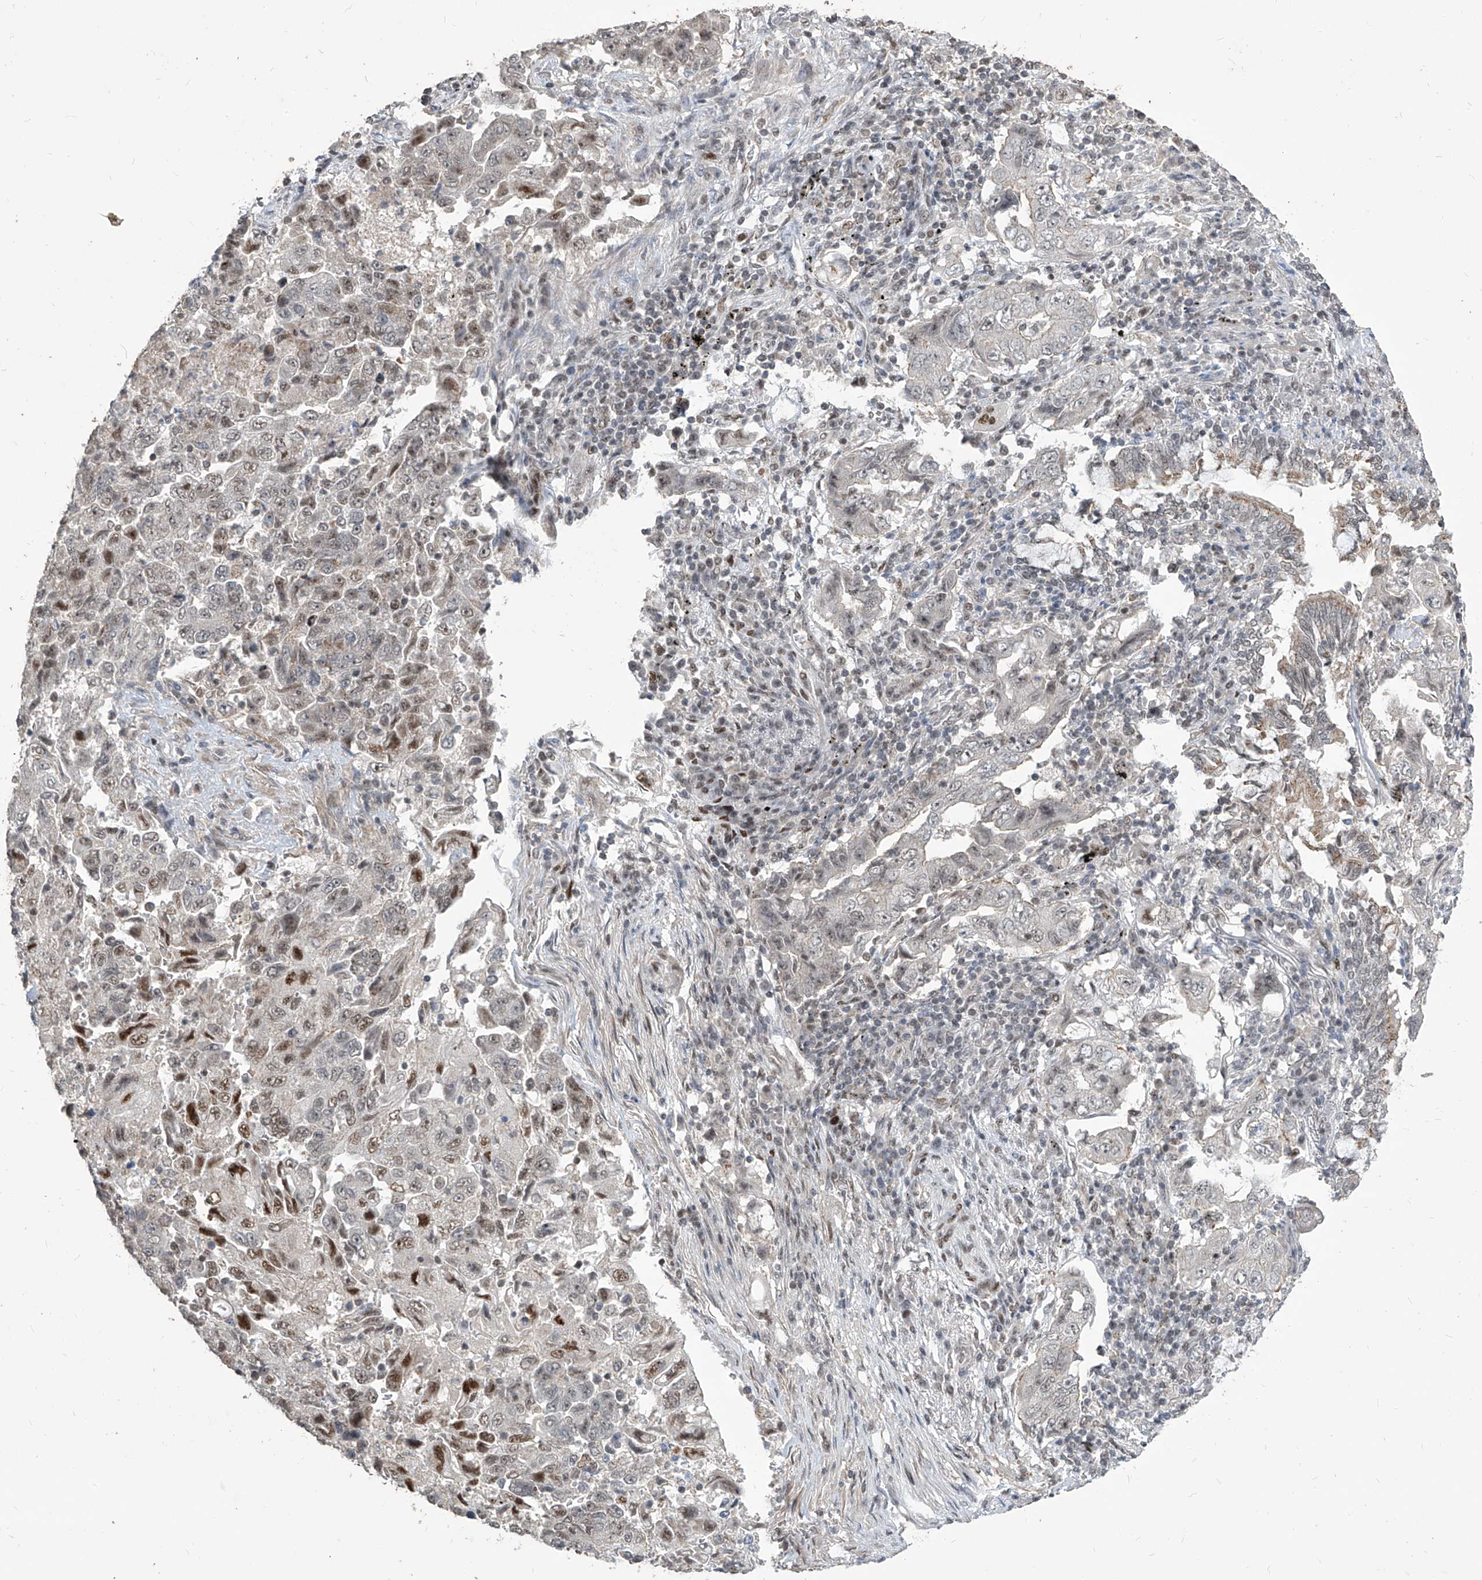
{"staining": {"intensity": "strong", "quantity": "<25%", "location": "nuclear"}, "tissue": "lung cancer", "cell_type": "Tumor cells", "image_type": "cancer", "snomed": [{"axis": "morphology", "description": "Adenocarcinoma, NOS"}, {"axis": "topography", "description": "Lung"}], "caption": "A medium amount of strong nuclear staining is identified in approximately <25% of tumor cells in lung cancer tissue.", "gene": "IRF2", "patient": {"sex": "female", "age": 51}}